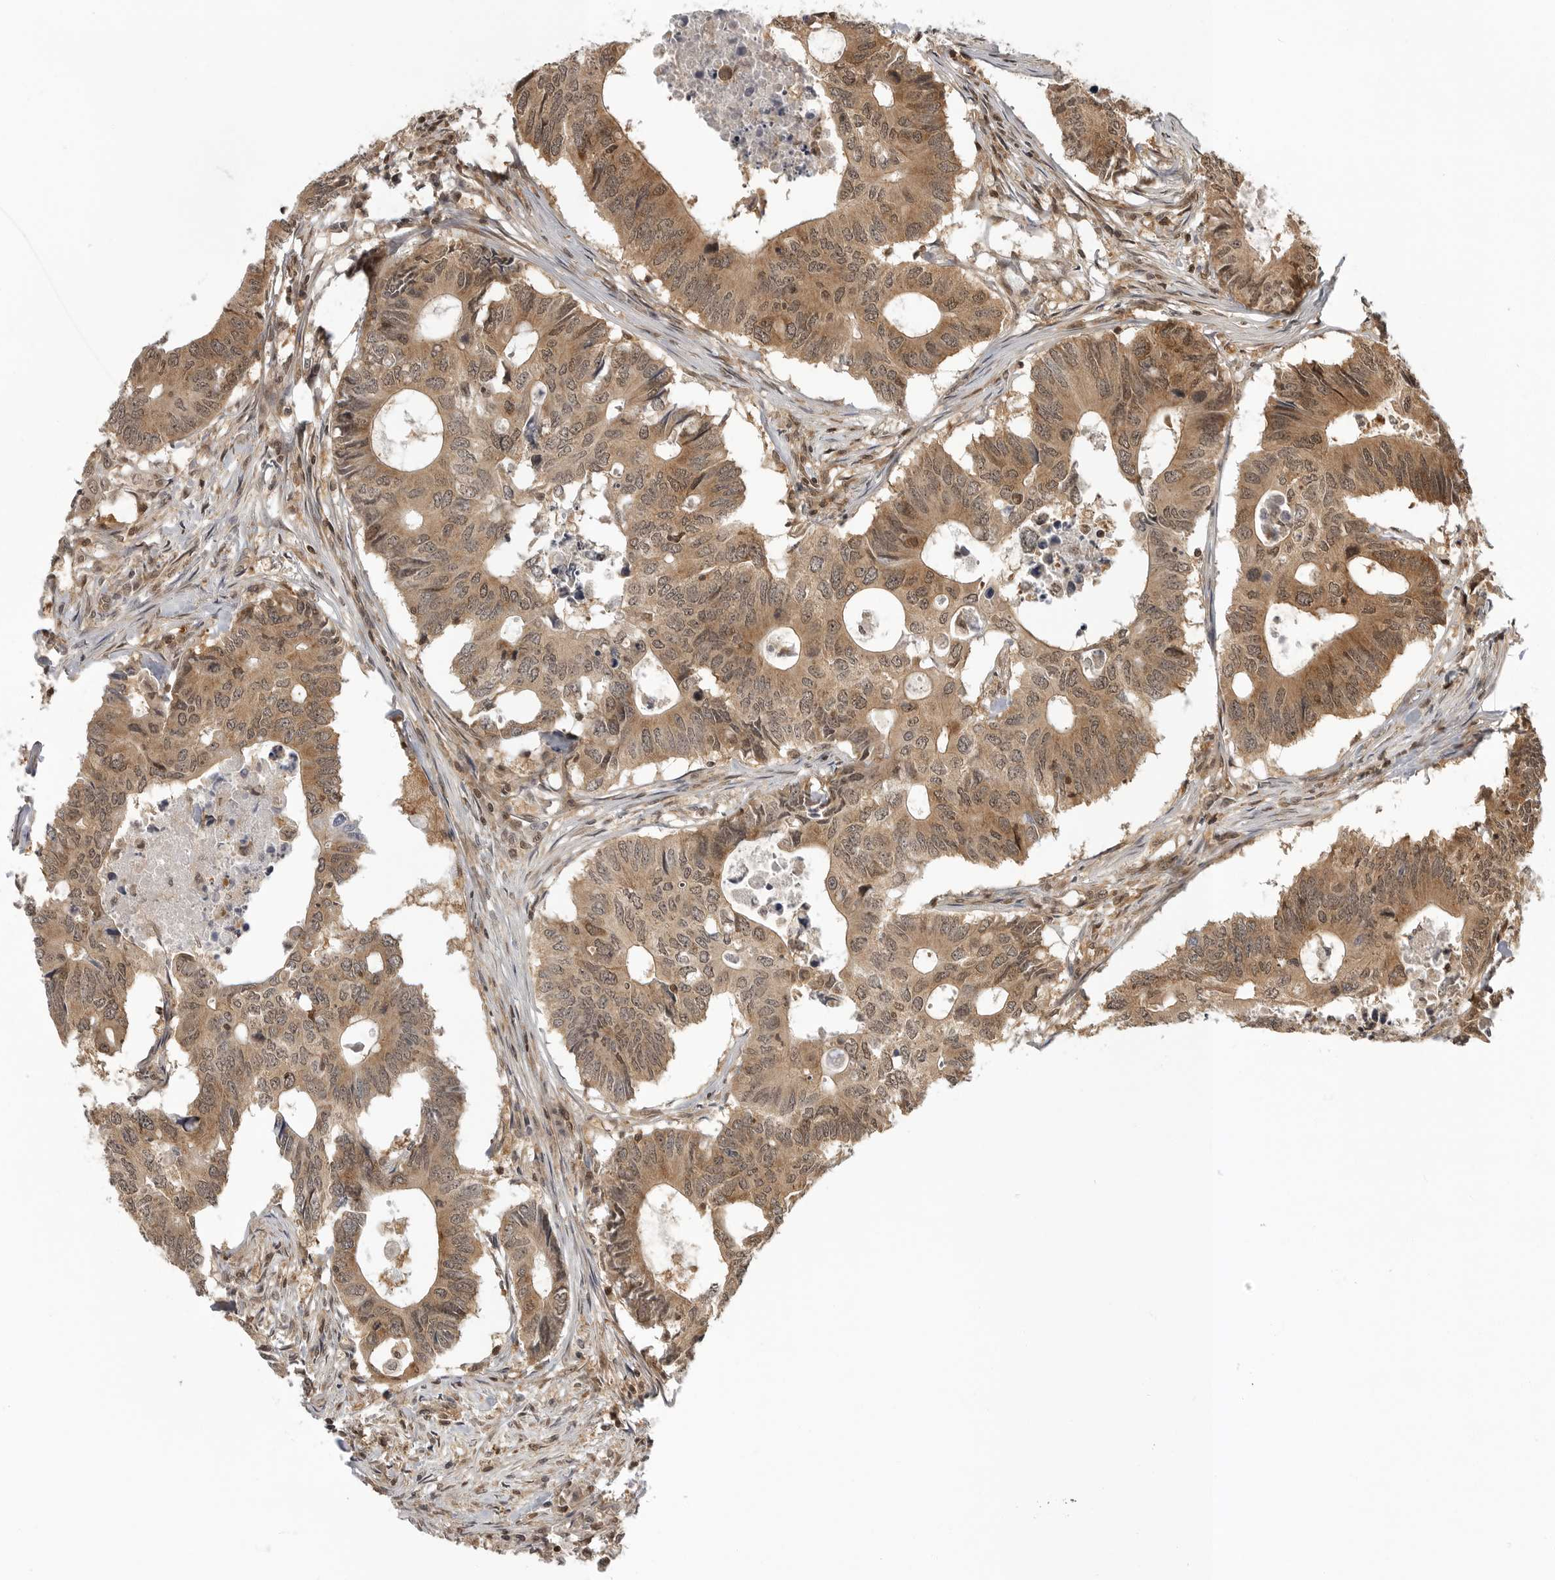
{"staining": {"intensity": "moderate", "quantity": ">75%", "location": "cytoplasmic/membranous"}, "tissue": "colorectal cancer", "cell_type": "Tumor cells", "image_type": "cancer", "snomed": [{"axis": "morphology", "description": "Adenocarcinoma, NOS"}, {"axis": "topography", "description": "Colon"}], "caption": "Protein staining exhibits moderate cytoplasmic/membranous staining in approximately >75% of tumor cells in colorectal adenocarcinoma. The protein of interest is shown in brown color, while the nuclei are stained blue.", "gene": "SZRD1", "patient": {"sex": "male", "age": 71}}